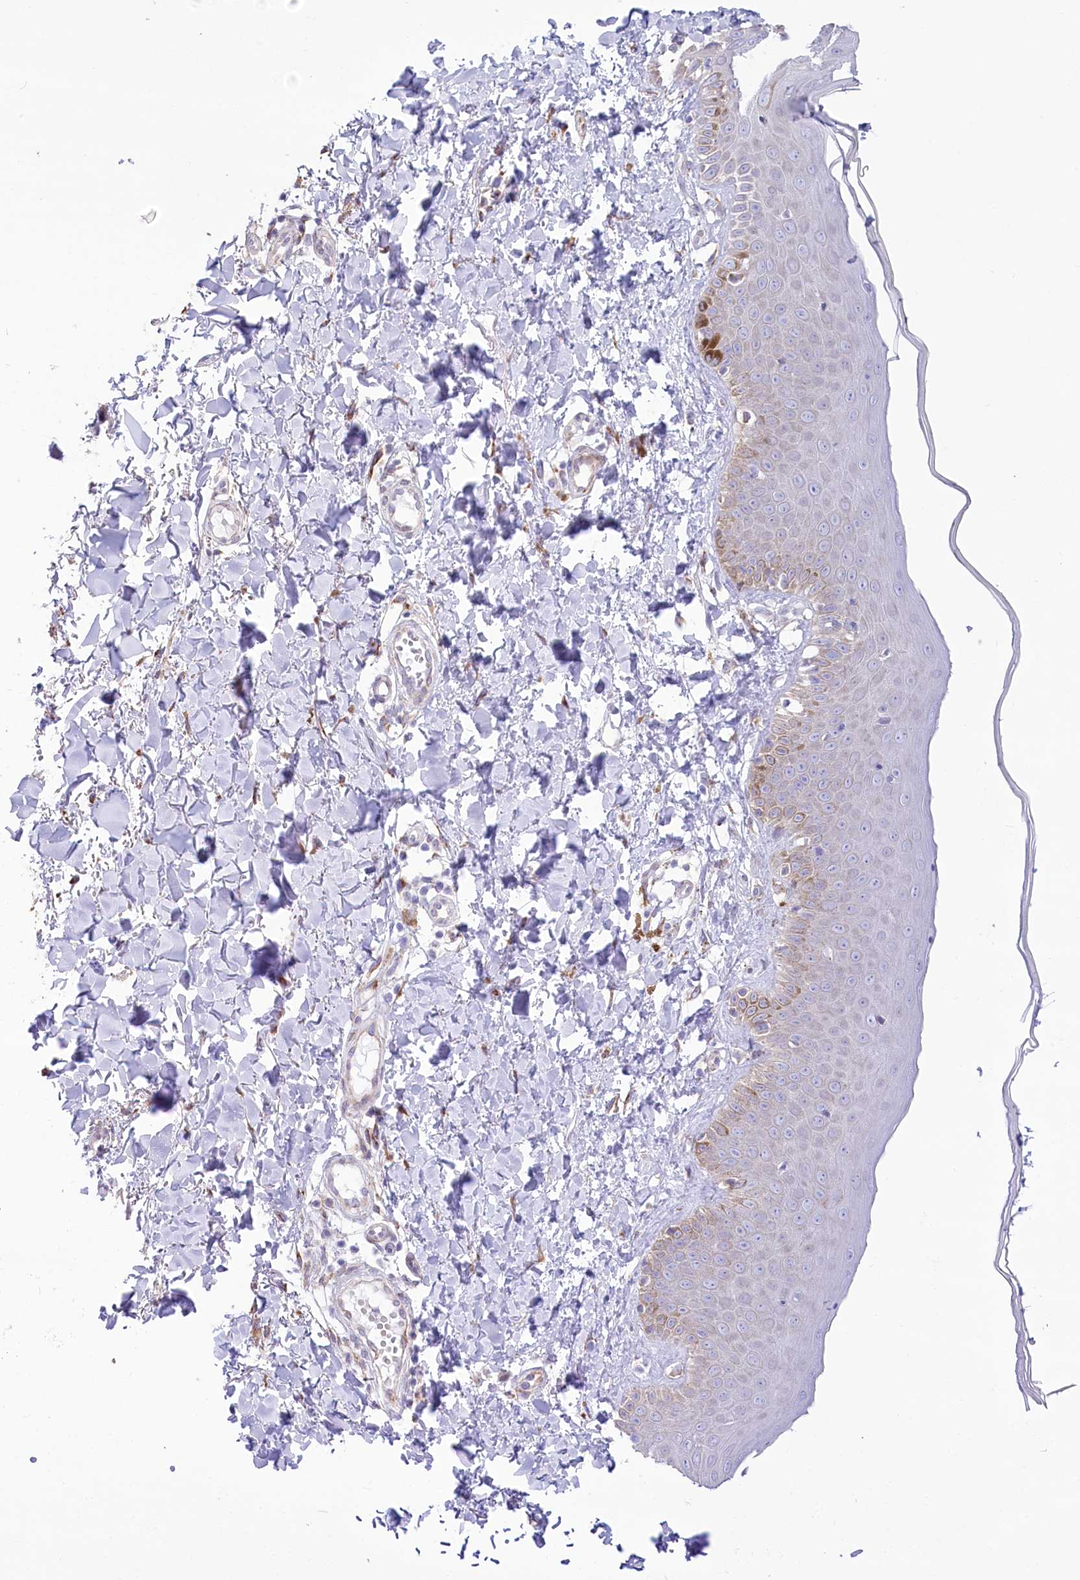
{"staining": {"intensity": "negative", "quantity": "none", "location": "none"}, "tissue": "skin", "cell_type": "Fibroblasts", "image_type": "normal", "snomed": [{"axis": "morphology", "description": "Normal tissue, NOS"}, {"axis": "topography", "description": "Skin"}], "caption": "This image is of unremarkable skin stained with immunohistochemistry to label a protein in brown with the nuclei are counter-stained blue. There is no positivity in fibroblasts. (DAB immunohistochemistry (IHC) with hematoxylin counter stain).", "gene": "STT3B", "patient": {"sex": "male", "age": 52}}